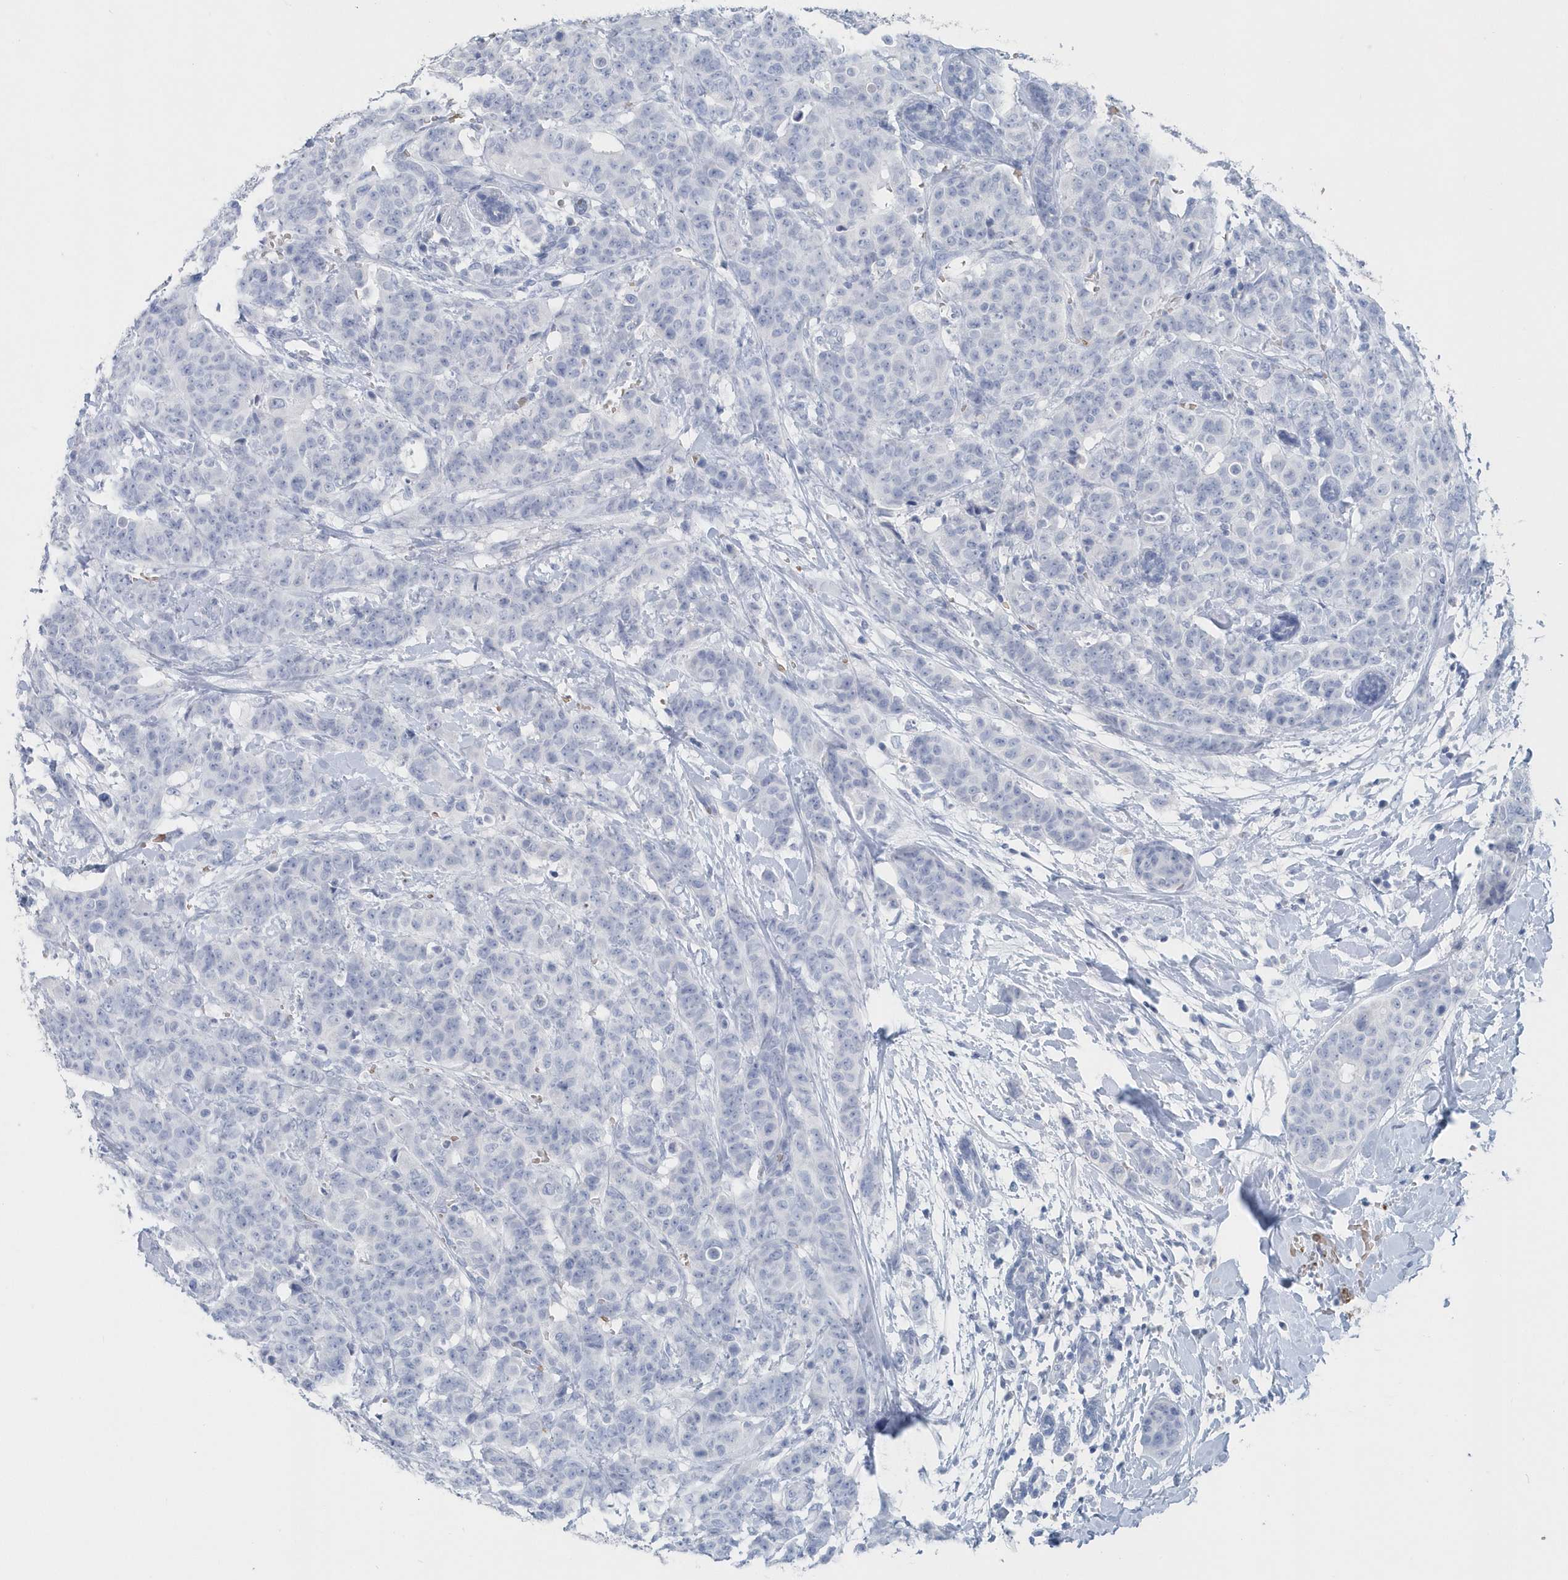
{"staining": {"intensity": "negative", "quantity": "none", "location": "none"}, "tissue": "breast cancer", "cell_type": "Tumor cells", "image_type": "cancer", "snomed": [{"axis": "morphology", "description": "Normal tissue, NOS"}, {"axis": "morphology", "description": "Duct carcinoma"}, {"axis": "topography", "description": "Breast"}], "caption": "Human breast intraductal carcinoma stained for a protein using IHC exhibits no positivity in tumor cells.", "gene": "HBA2", "patient": {"sex": "female", "age": 40}}